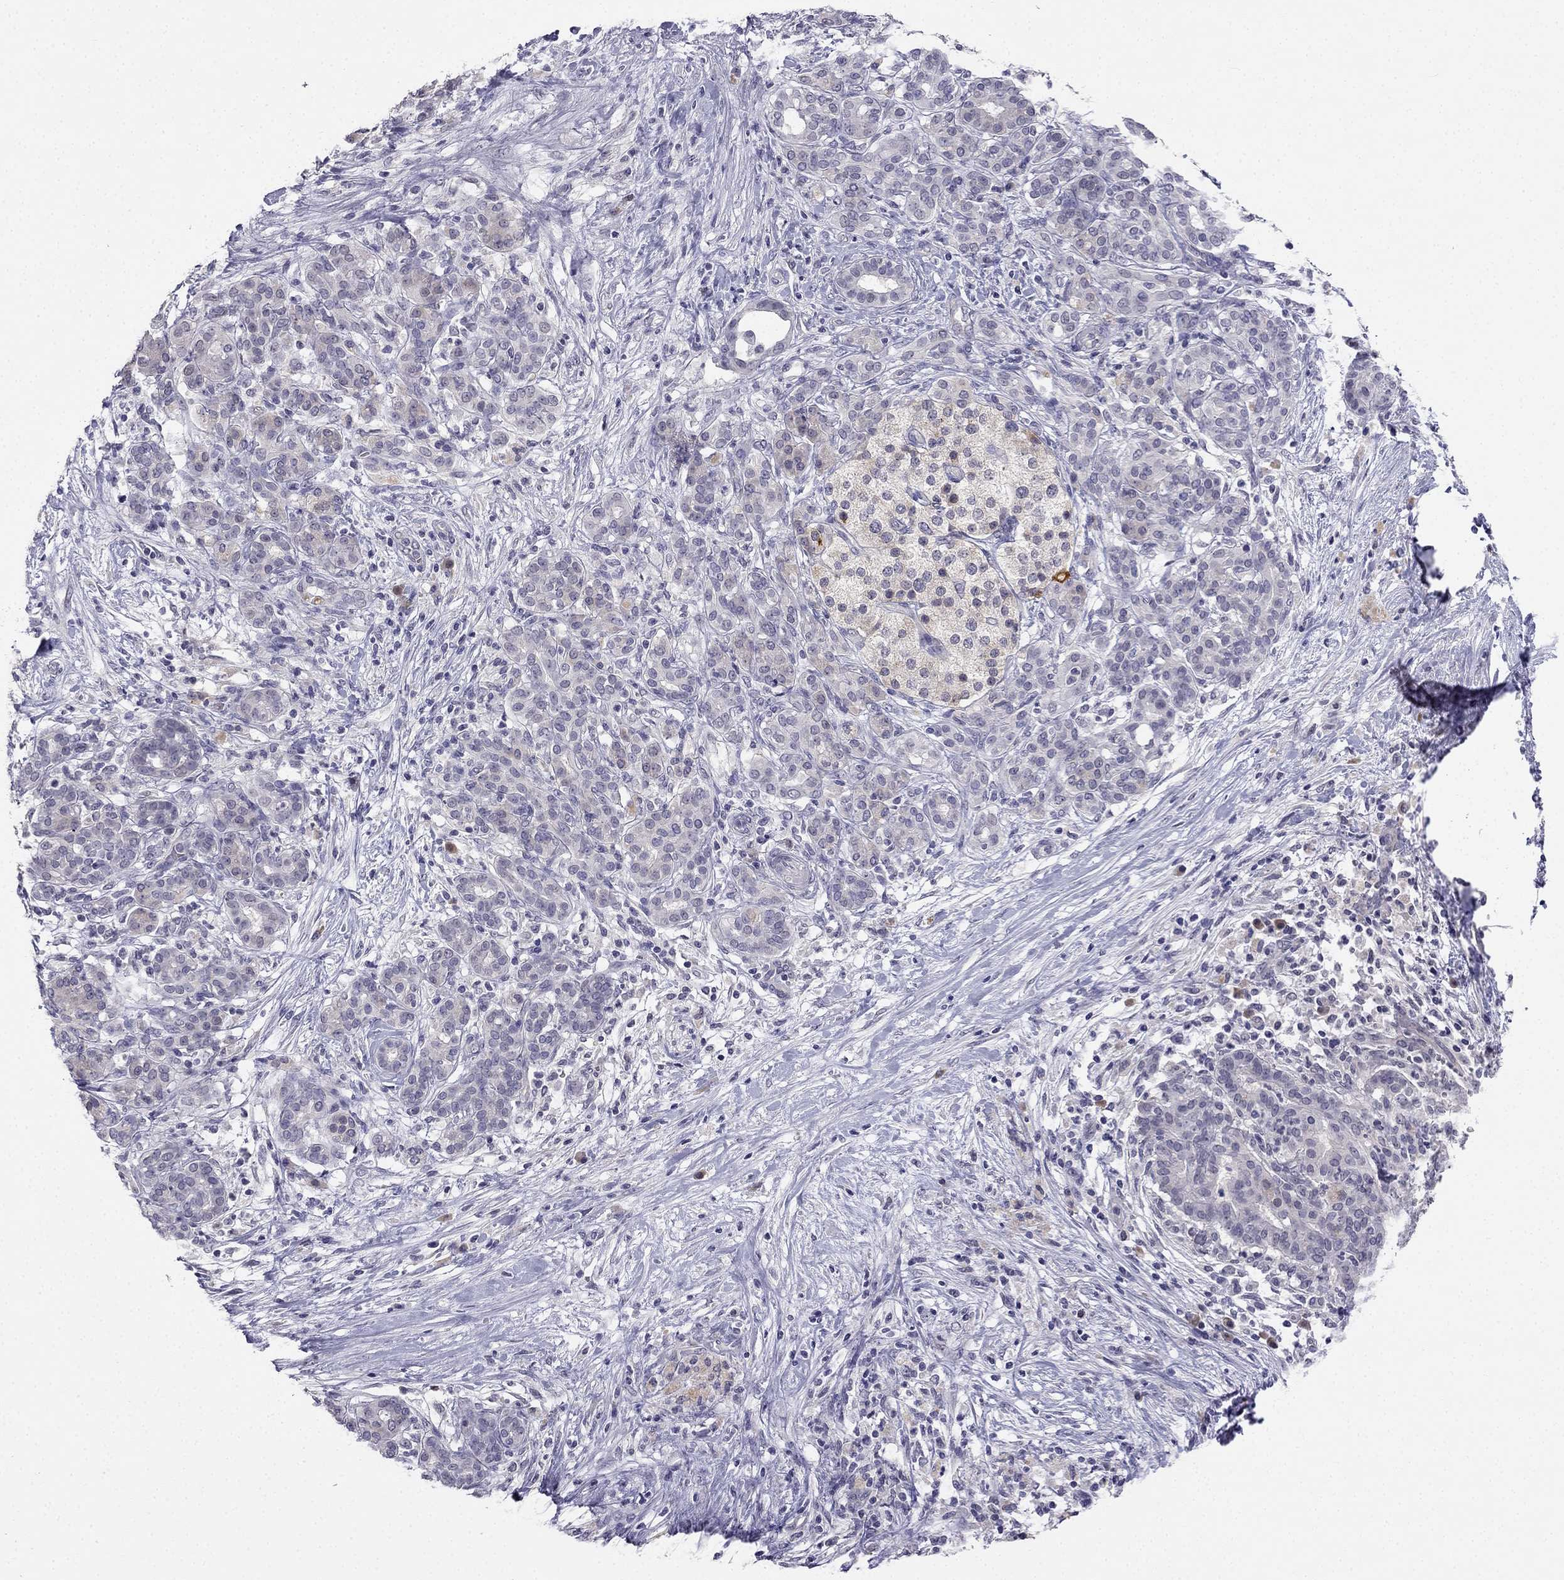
{"staining": {"intensity": "negative", "quantity": "none", "location": "none"}, "tissue": "pancreatic cancer", "cell_type": "Tumor cells", "image_type": "cancer", "snomed": [{"axis": "morphology", "description": "Adenocarcinoma, NOS"}, {"axis": "topography", "description": "Pancreas"}], "caption": "An image of adenocarcinoma (pancreatic) stained for a protein exhibits no brown staining in tumor cells.", "gene": "C16orf89", "patient": {"sex": "male", "age": 44}}